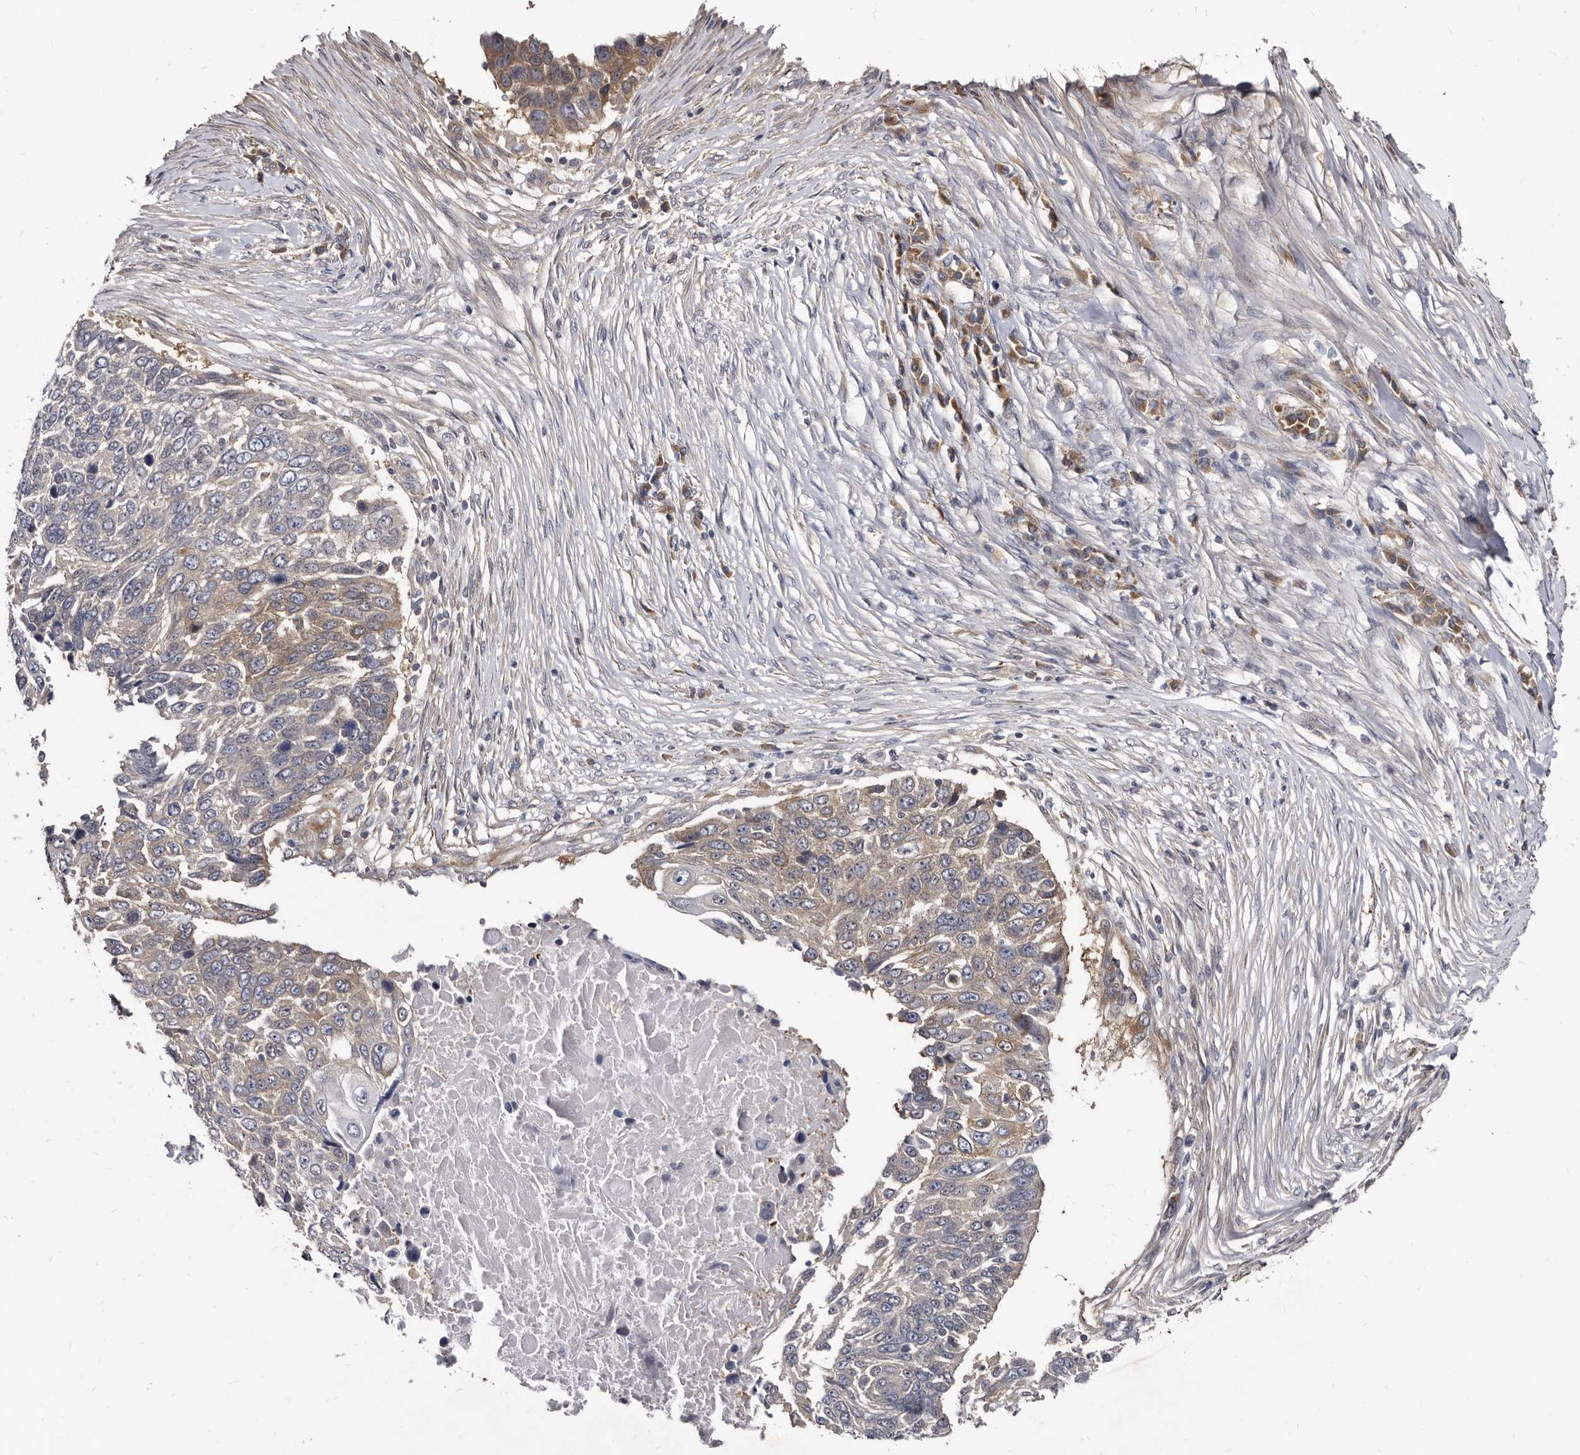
{"staining": {"intensity": "moderate", "quantity": "<25%", "location": "cytoplasmic/membranous"}, "tissue": "lung cancer", "cell_type": "Tumor cells", "image_type": "cancer", "snomed": [{"axis": "morphology", "description": "Squamous cell carcinoma, NOS"}, {"axis": "topography", "description": "Lung"}], "caption": "Lung cancer (squamous cell carcinoma) stained with DAB IHC exhibits low levels of moderate cytoplasmic/membranous expression in about <25% of tumor cells.", "gene": "ABCF2", "patient": {"sex": "male", "age": 66}}